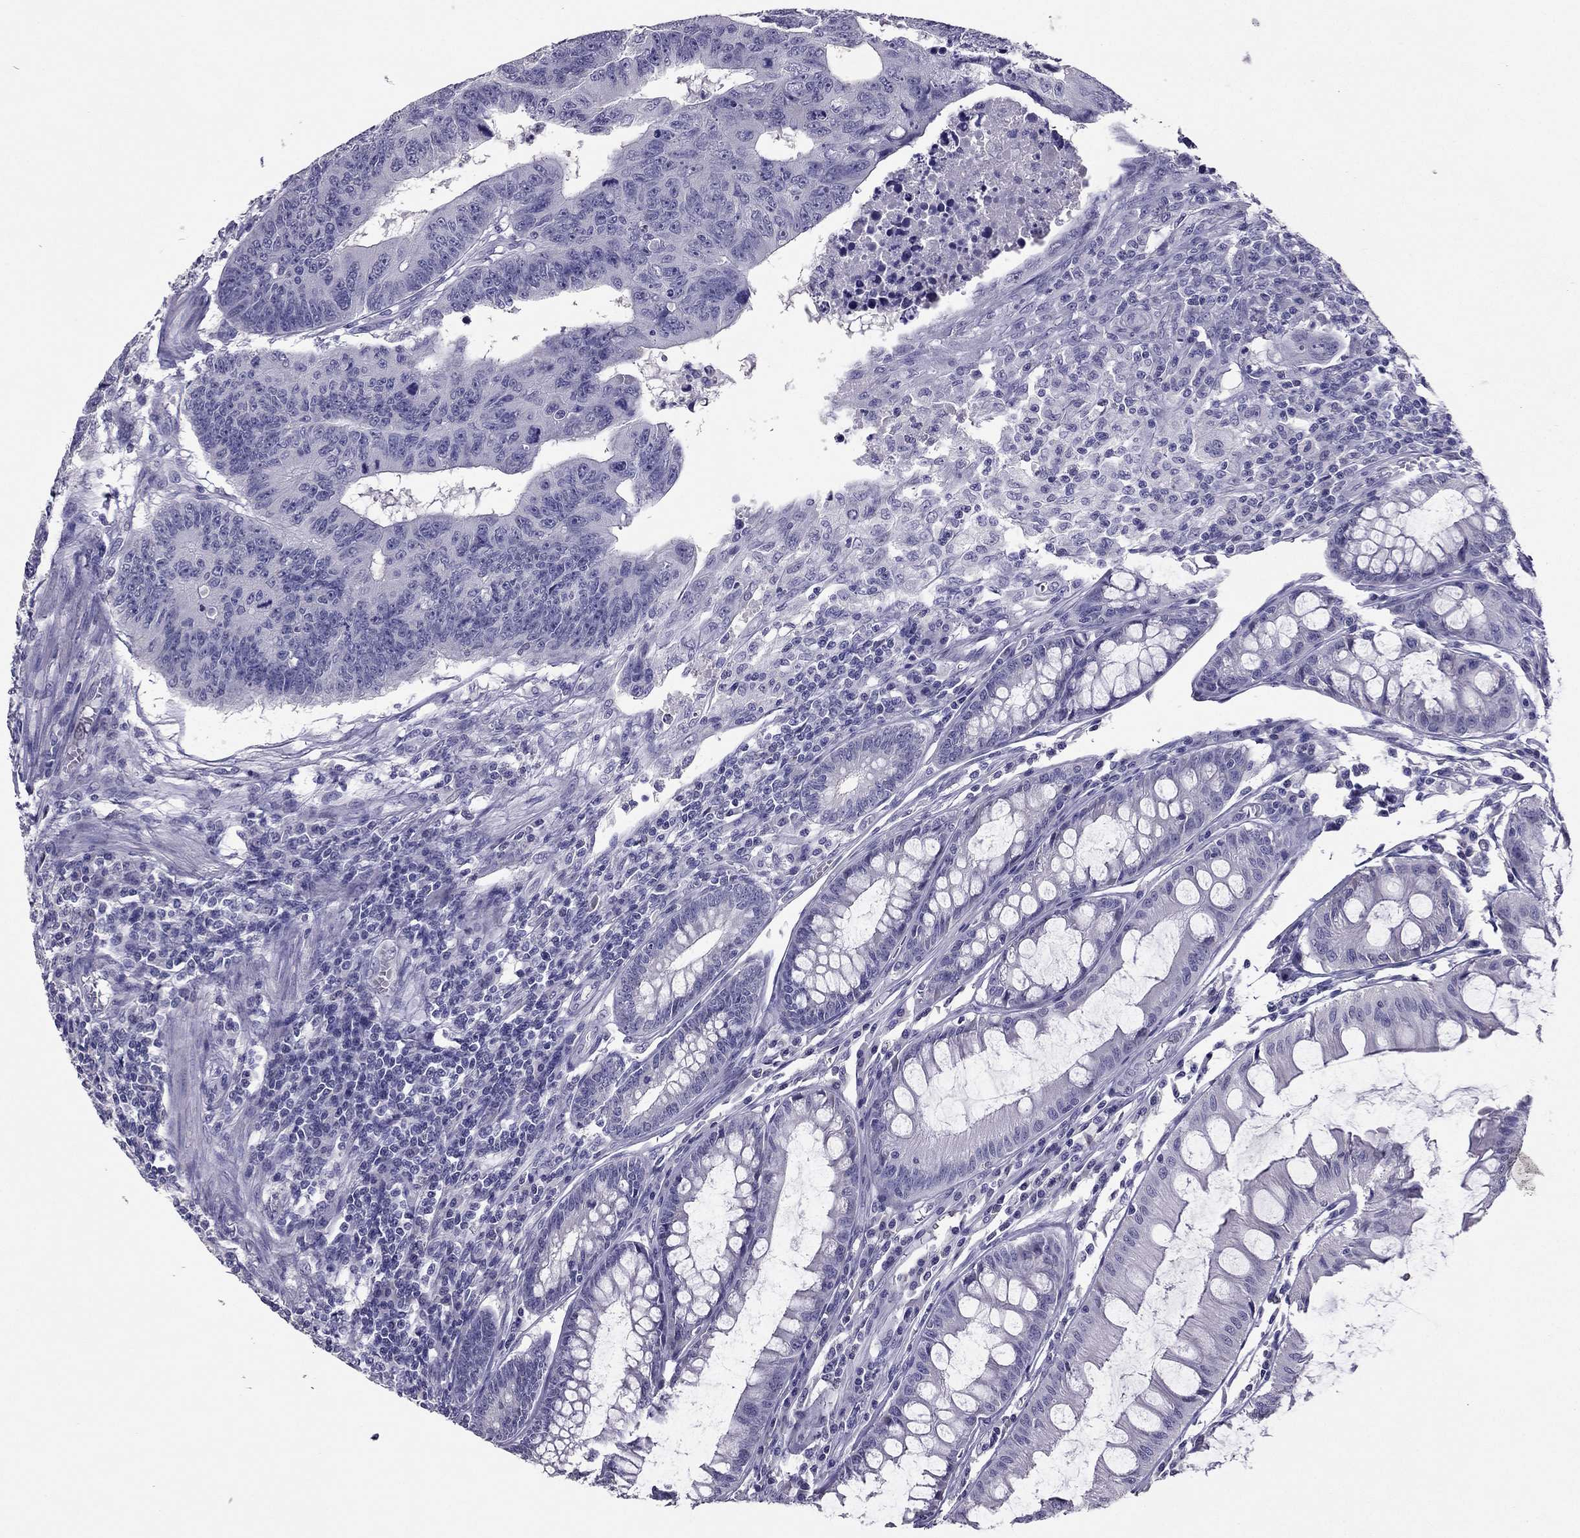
{"staining": {"intensity": "negative", "quantity": "none", "location": "none"}, "tissue": "colorectal cancer", "cell_type": "Tumor cells", "image_type": "cancer", "snomed": [{"axis": "morphology", "description": "Adenocarcinoma, NOS"}, {"axis": "topography", "description": "Rectum"}], "caption": "DAB immunohistochemical staining of colorectal adenocarcinoma exhibits no significant staining in tumor cells.", "gene": "RHO", "patient": {"sex": "female", "age": 85}}